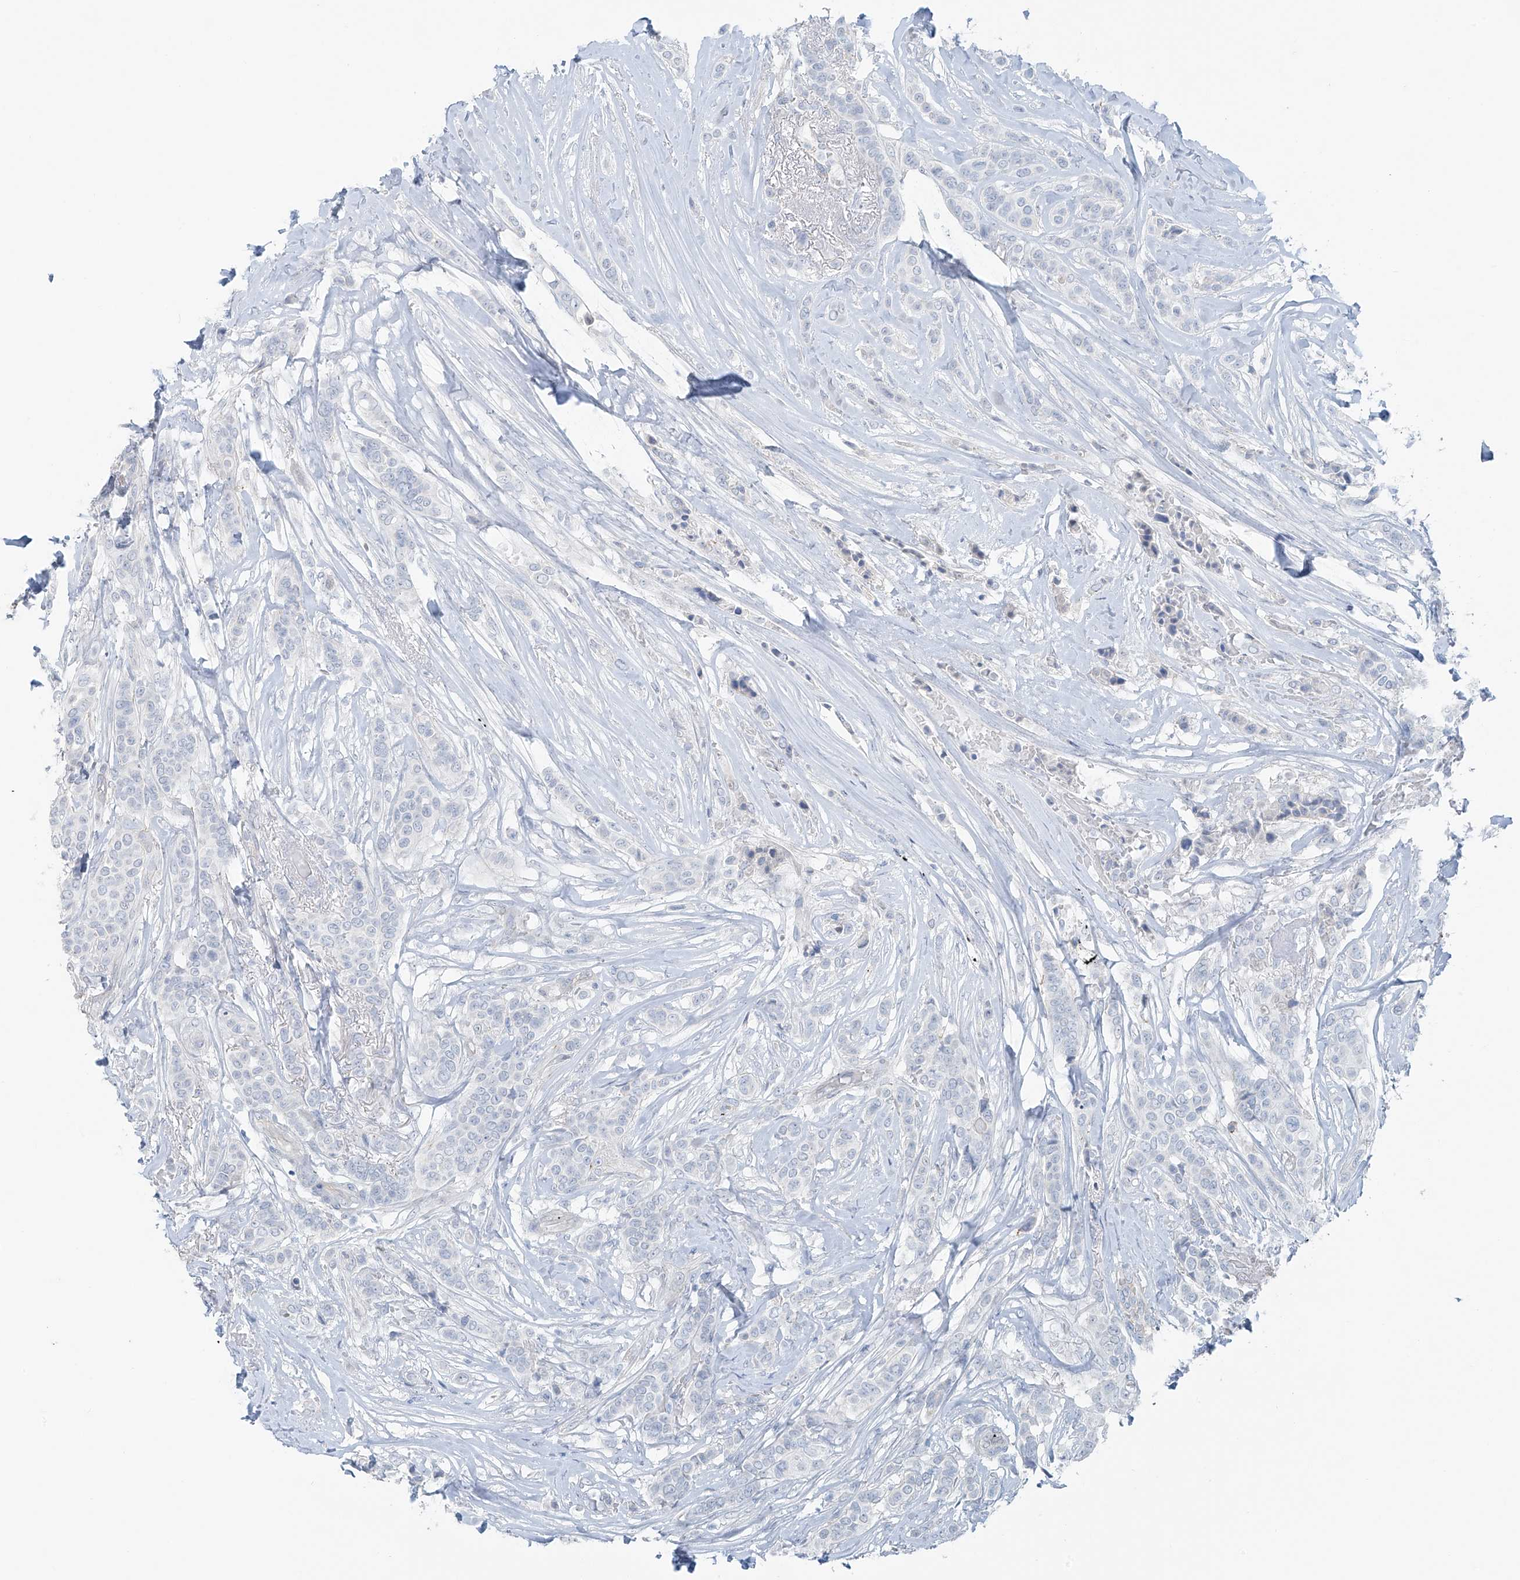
{"staining": {"intensity": "negative", "quantity": "none", "location": "none"}, "tissue": "breast cancer", "cell_type": "Tumor cells", "image_type": "cancer", "snomed": [{"axis": "morphology", "description": "Lobular carcinoma"}, {"axis": "topography", "description": "Breast"}], "caption": "The IHC image has no significant expression in tumor cells of lobular carcinoma (breast) tissue. (DAB immunohistochemistry, high magnification).", "gene": "TUBE1", "patient": {"sex": "female", "age": 51}}